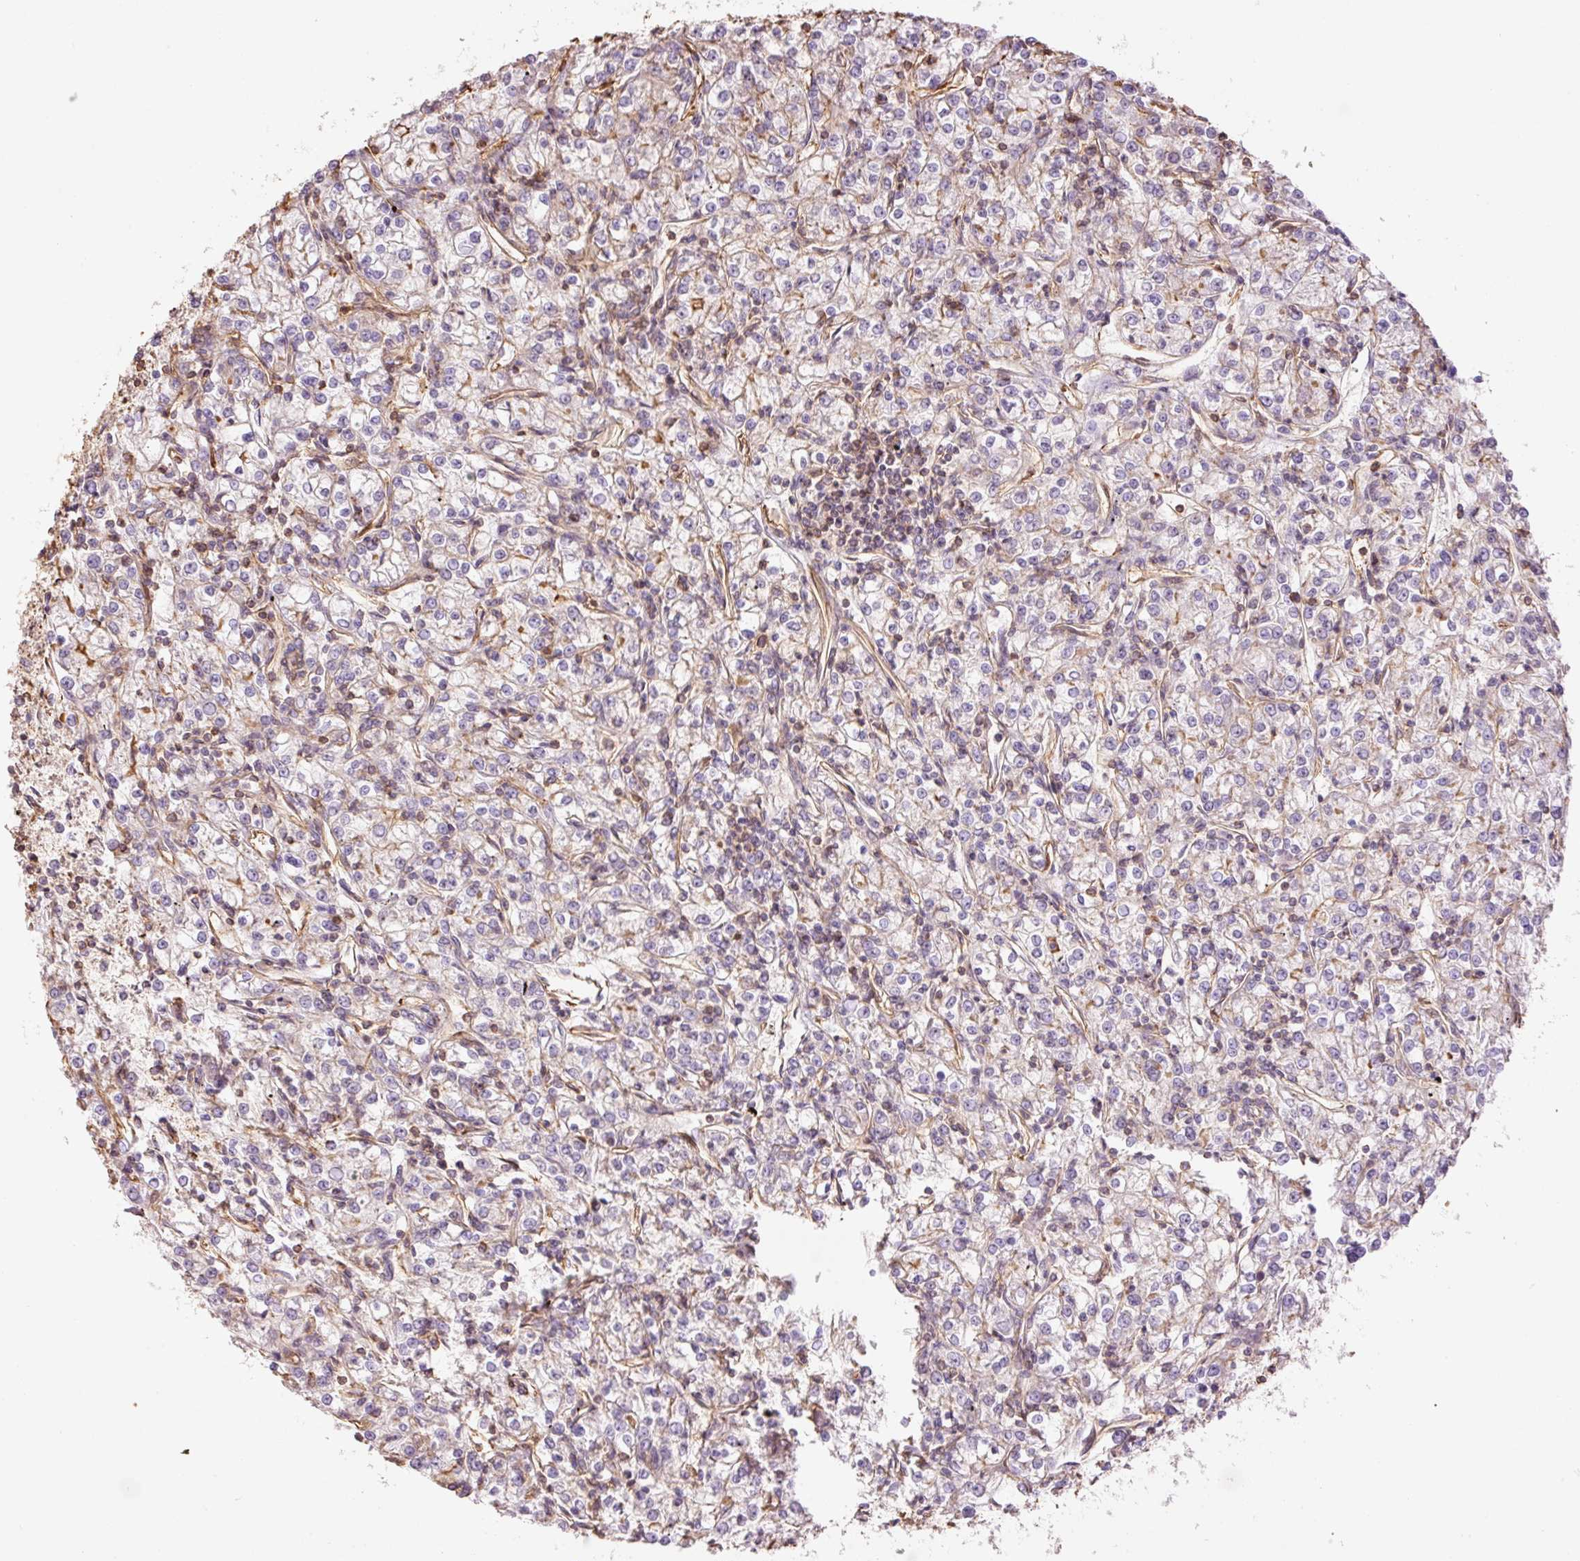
{"staining": {"intensity": "negative", "quantity": "none", "location": "none"}, "tissue": "renal cancer", "cell_type": "Tumor cells", "image_type": "cancer", "snomed": [{"axis": "morphology", "description": "Adenocarcinoma, NOS"}, {"axis": "topography", "description": "Kidney"}], "caption": "This is an immunohistochemistry (IHC) histopathology image of human adenocarcinoma (renal). There is no positivity in tumor cells.", "gene": "PPP1R1B", "patient": {"sex": "female", "age": 59}}